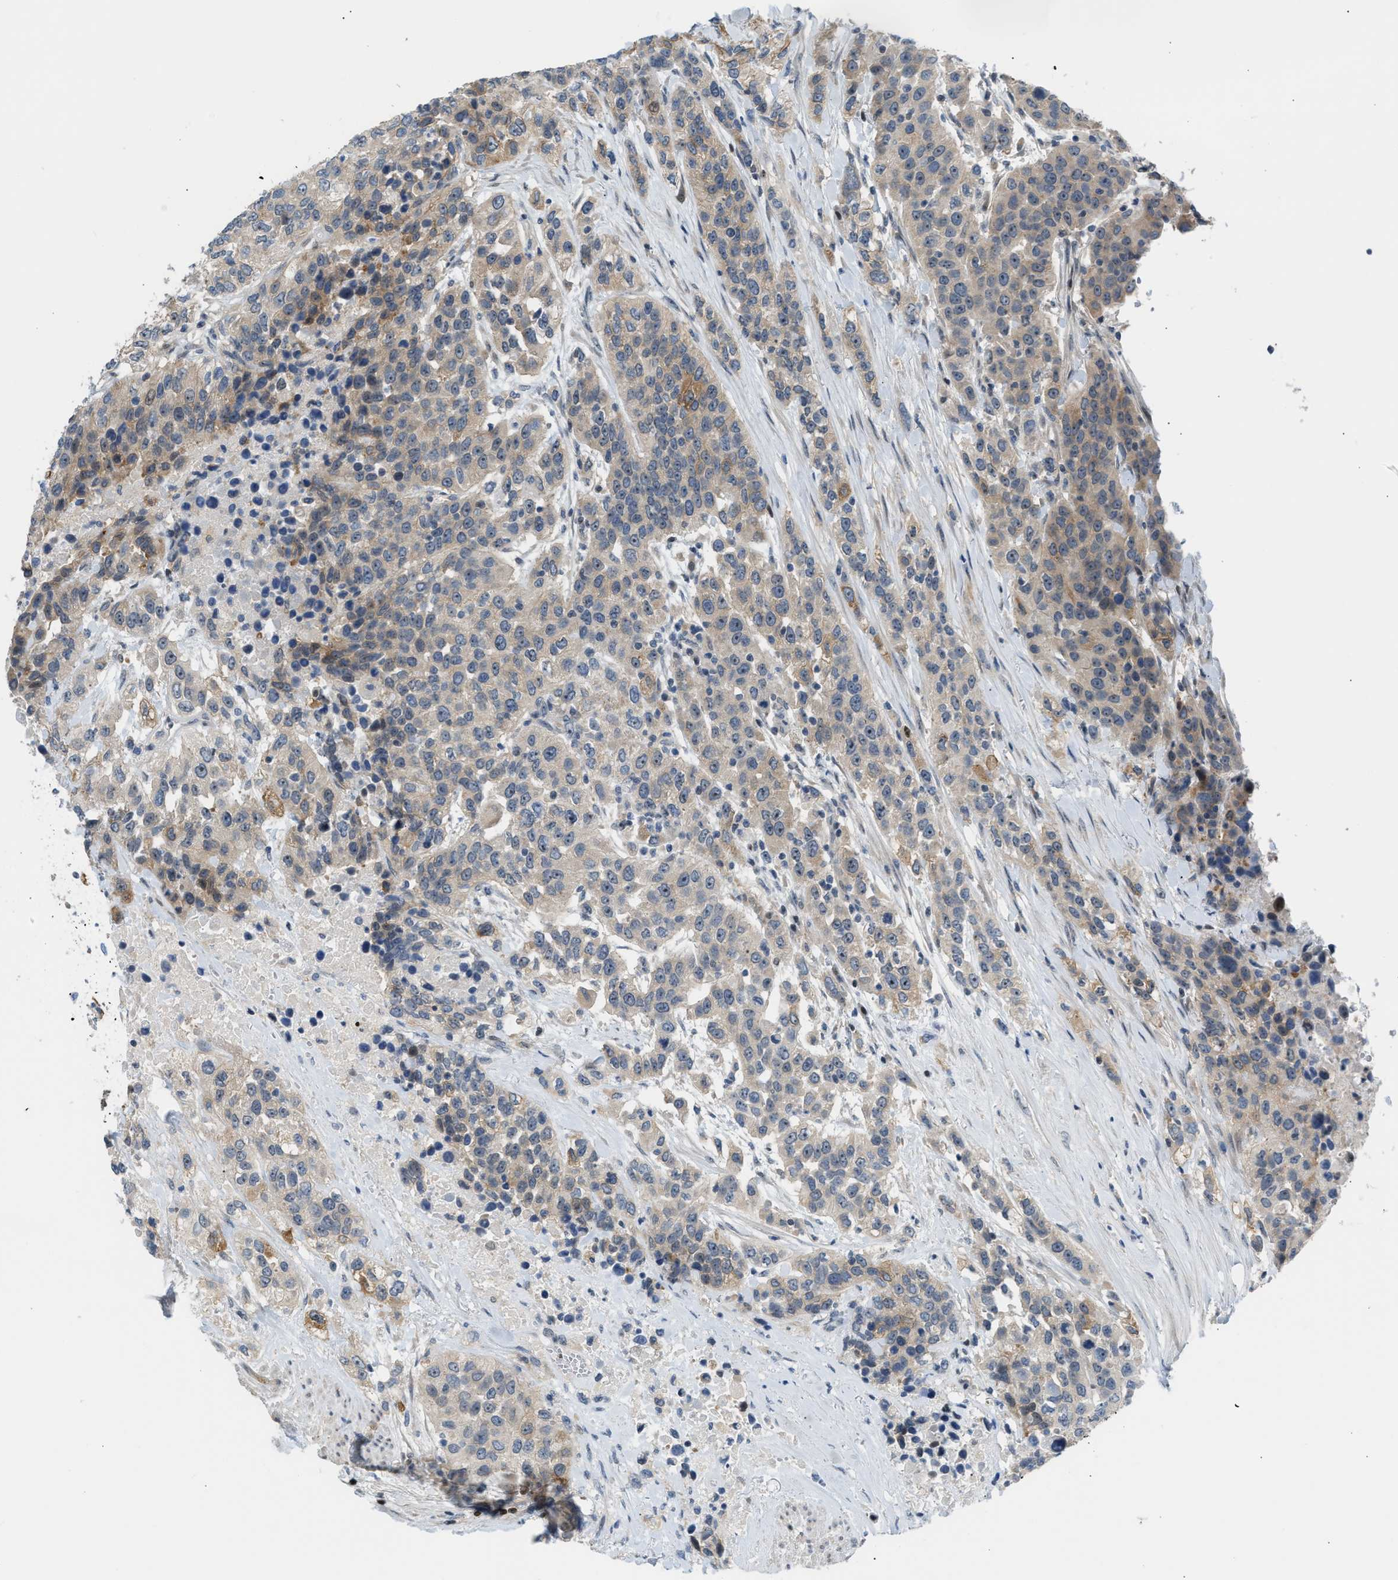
{"staining": {"intensity": "weak", "quantity": "<25%", "location": "cytoplasmic/membranous,nuclear"}, "tissue": "urothelial cancer", "cell_type": "Tumor cells", "image_type": "cancer", "snomed": [{"axis": "morphology", "description": "Urothelial carcinoma, High grade"}, {"axis": "topography", "description": "Urinary bladder"}], "caption": "Human high-grade urothelial carcinoma stained for a protein using immunohistochemistry shows no positivity in tumor cells.", "gene": "NPS", "patient": {"sex": "female", "age": 80}}